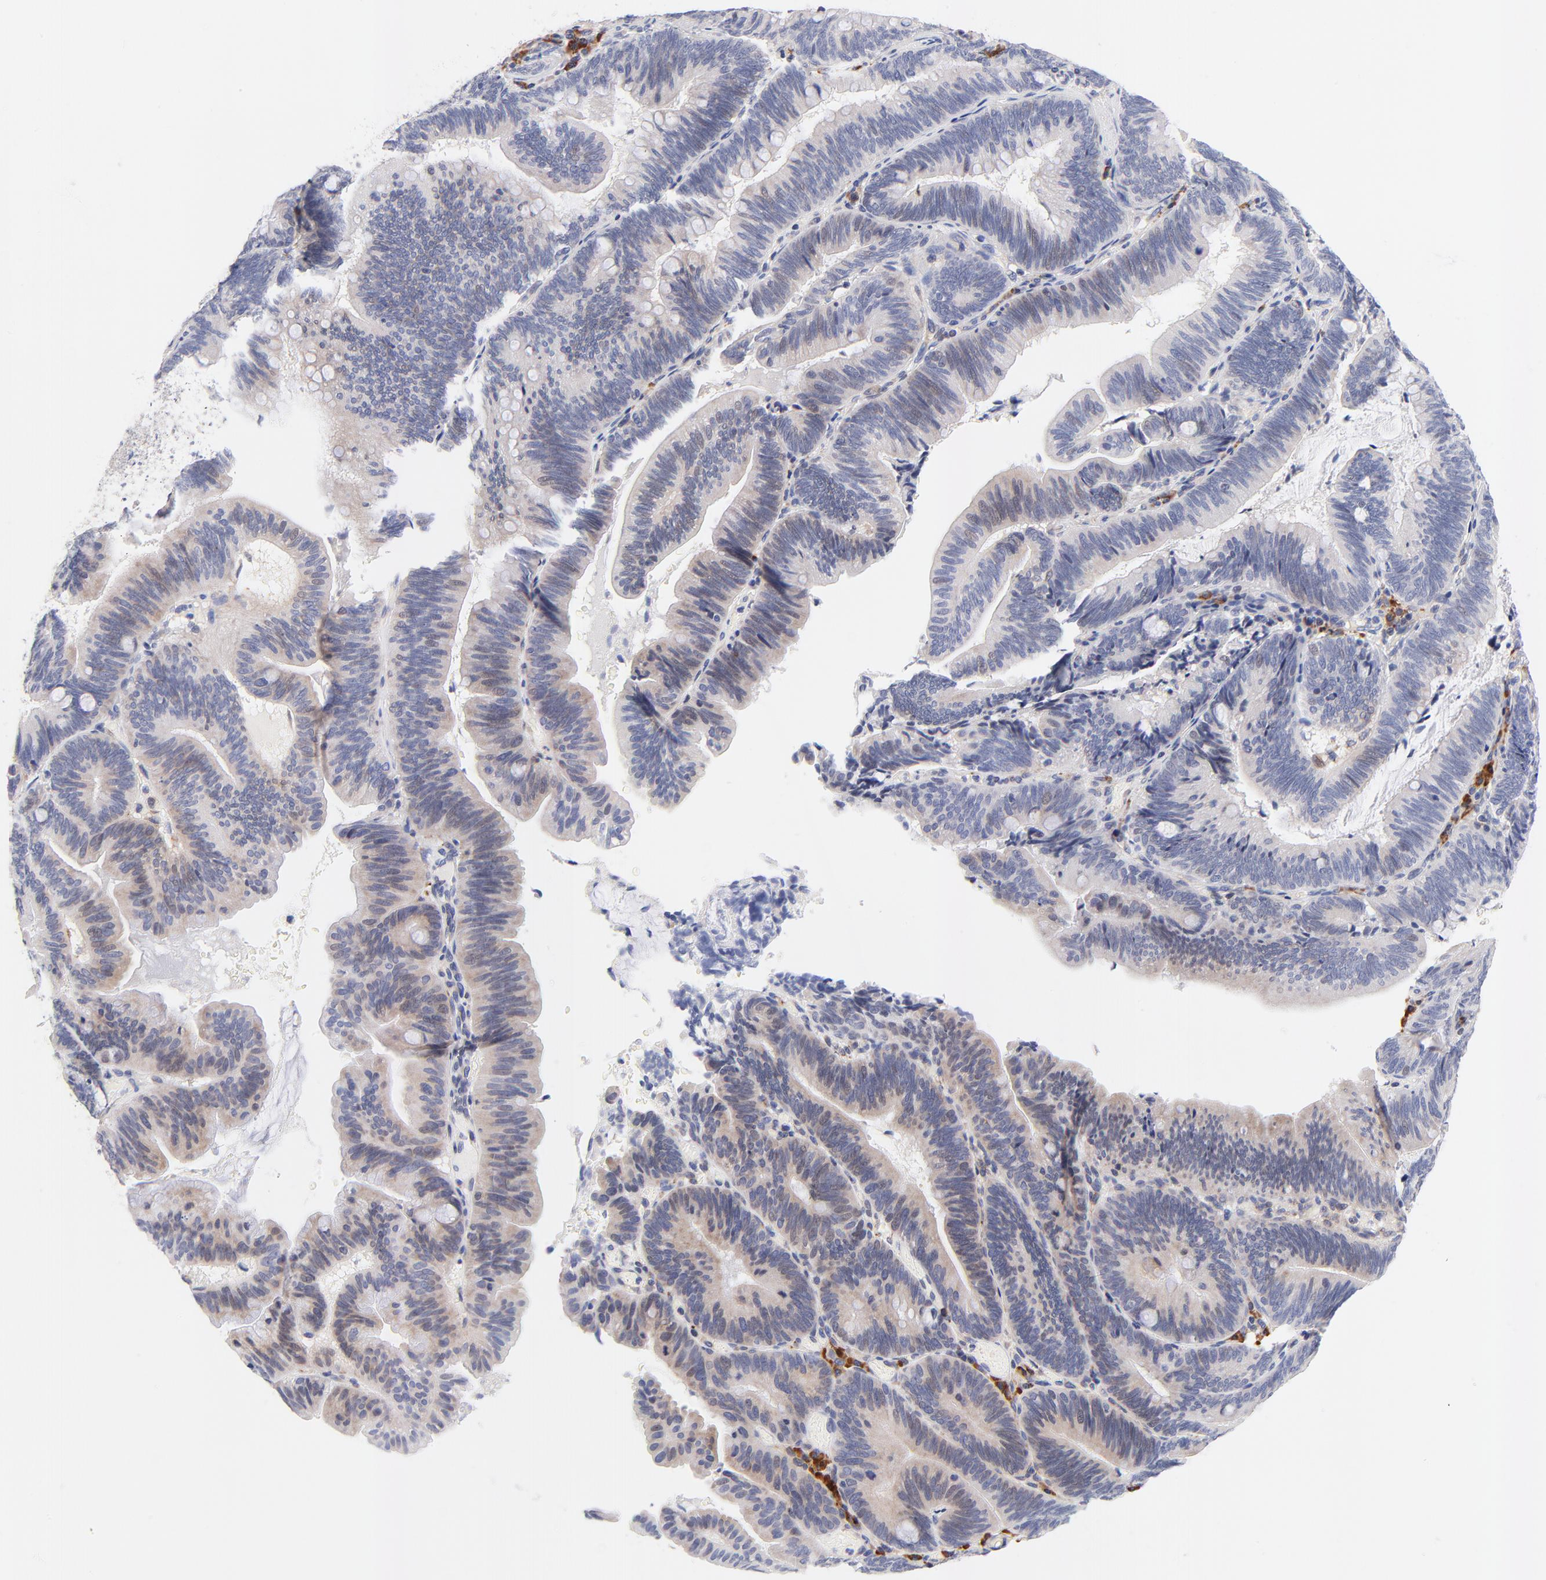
{"staining": {"intensity": "weak", "quantity": ">75%", "location": "cytoplasmic/membranous"}, "tissue": "pancreatic cancer", "cell_type": "Tumor cells", "image_type": "cancer", "snomed": [{"axis": "morphology", "description": "Adenocarcinoma, NOS"}, {"axis": "topography", "description": "Pancreas"}], "caption": "IHC image of pancreatic adenocarcinoma stained for a protein (brown), which exhibits low levels of weak cytoplasmic/membranous staining in about >75% of tumor cells.", "gene": "AFF2", "patient": {"sex": "male", "age": 82}}